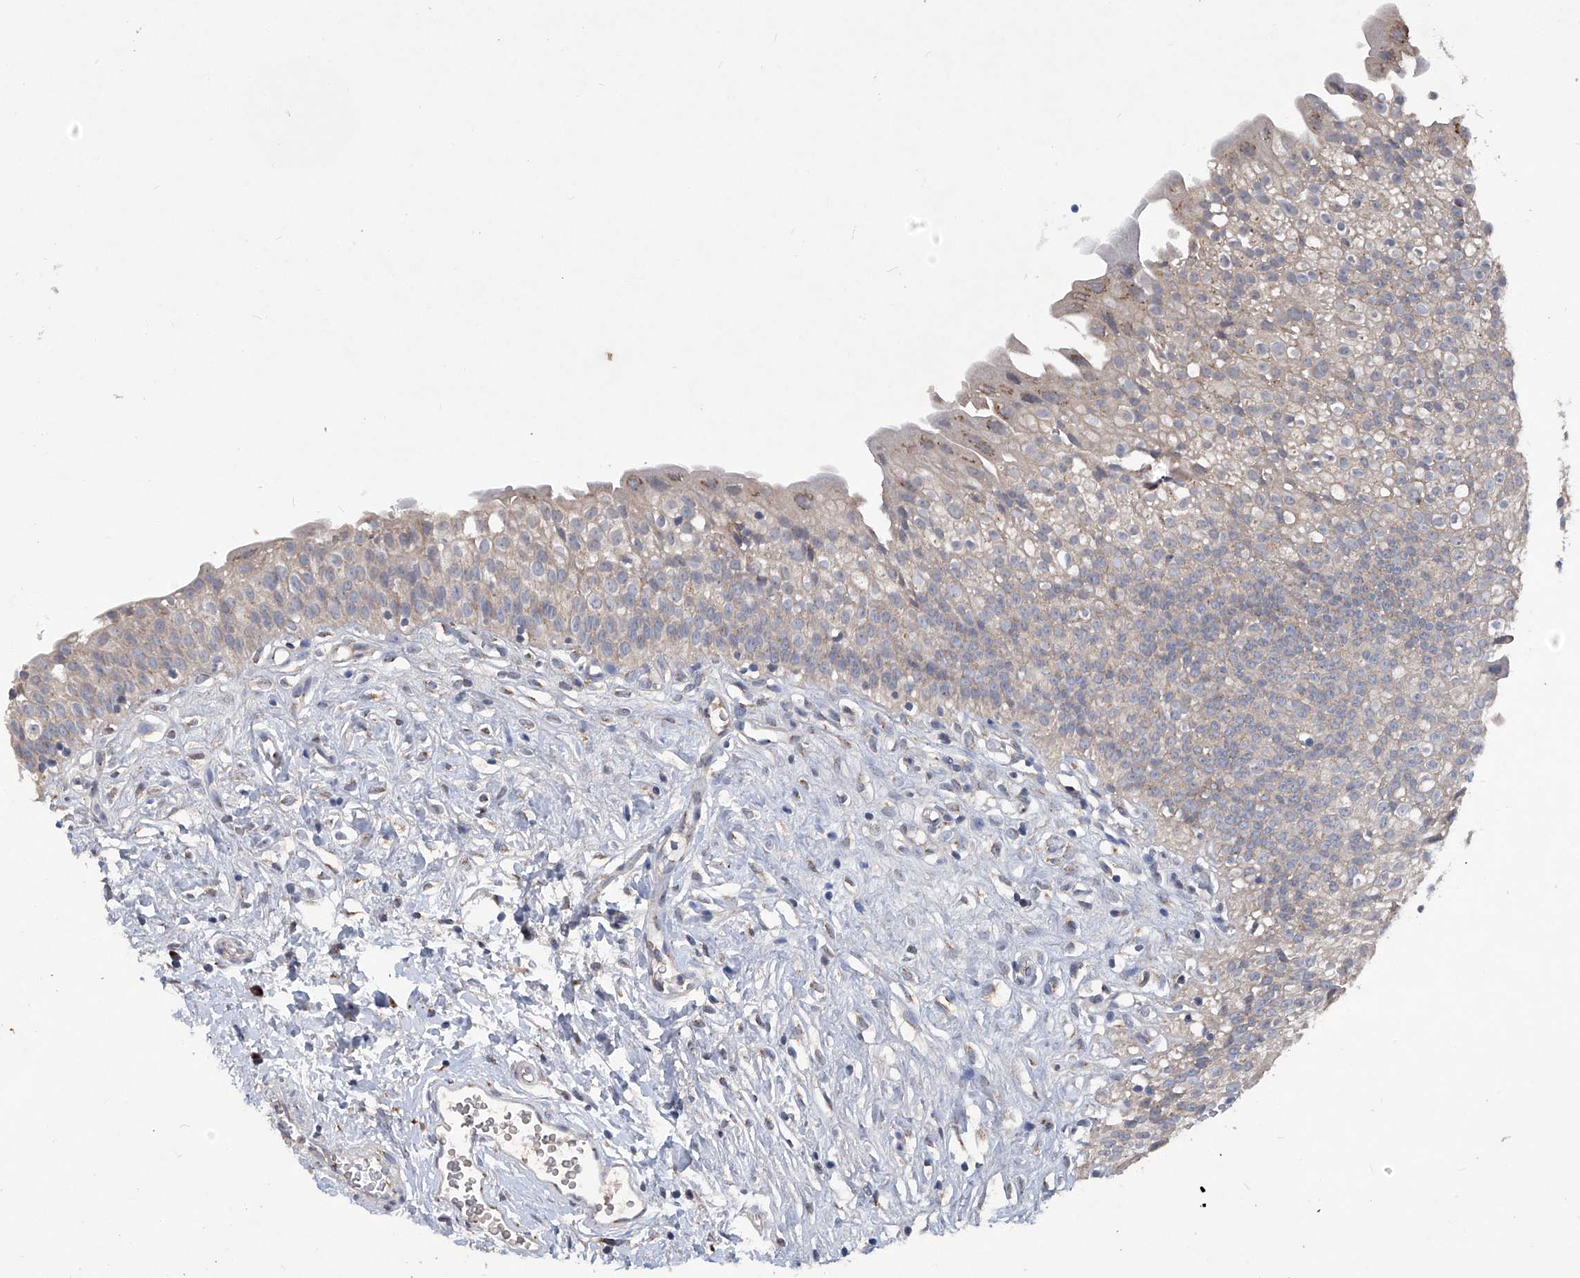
{"staining": {"intensity": "negative", "quantity": "none", "location": "none"}, "tissue": "urinary bladder", "cell_type": "Urothelial cells", "image_type": "normal", "snomed": [{"axis": "morphology", "description": "Normal tissue, NOS"}, {"axis": "topography", "description": "Urinary bladder"}], "caption": "This image is of unremarkable urinary bladder stained with IHC to label a protein in brown with the nuclei are counter-stained blue. There is no positivity in urothelial cells.", "gene": "PCSK5", "patient": {"sex": "male", "age": 51}}